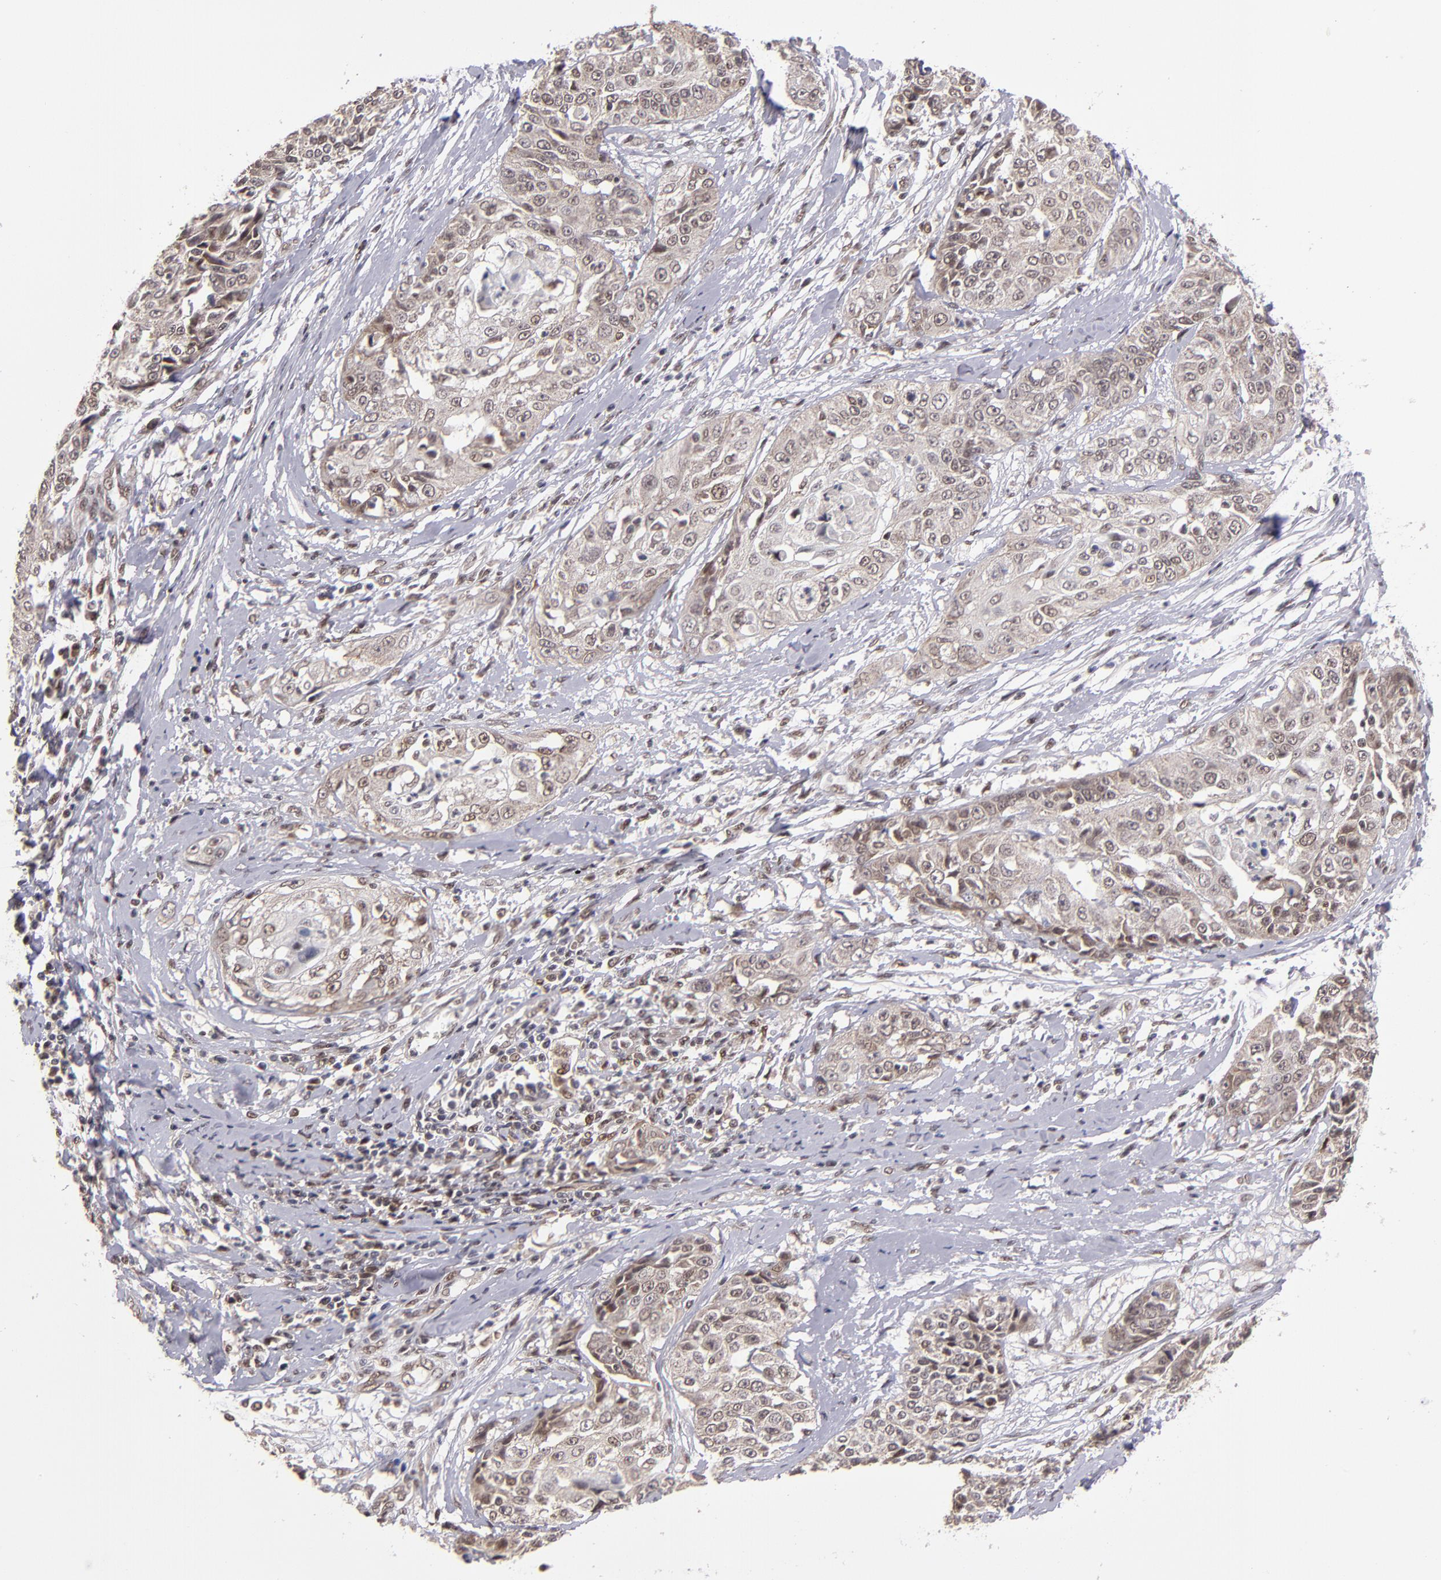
{"staining": {"intensity": "moderate", "quantity": "25%-75%", "location": "cytoplasmic/membranous,nuclear"}, "tissue": "cervical cancer", "cell_type": "Tumor cells", "image_type": "cancer", "snomed": [{"axis": "morphology", "description": "Squamous cell carcinoma, NOS"}, {"axis": "topography", "description": "Cervix"}], "caption": "The photomicrograph displays a brown stain indicating the presence of a protein in the cytoplasmic/membranous and nuclear of tumor cells in cervical cancer (squamous cell carcinoma).", "gene": "EP300", "patient": {"sex": "female", "age": 64}}